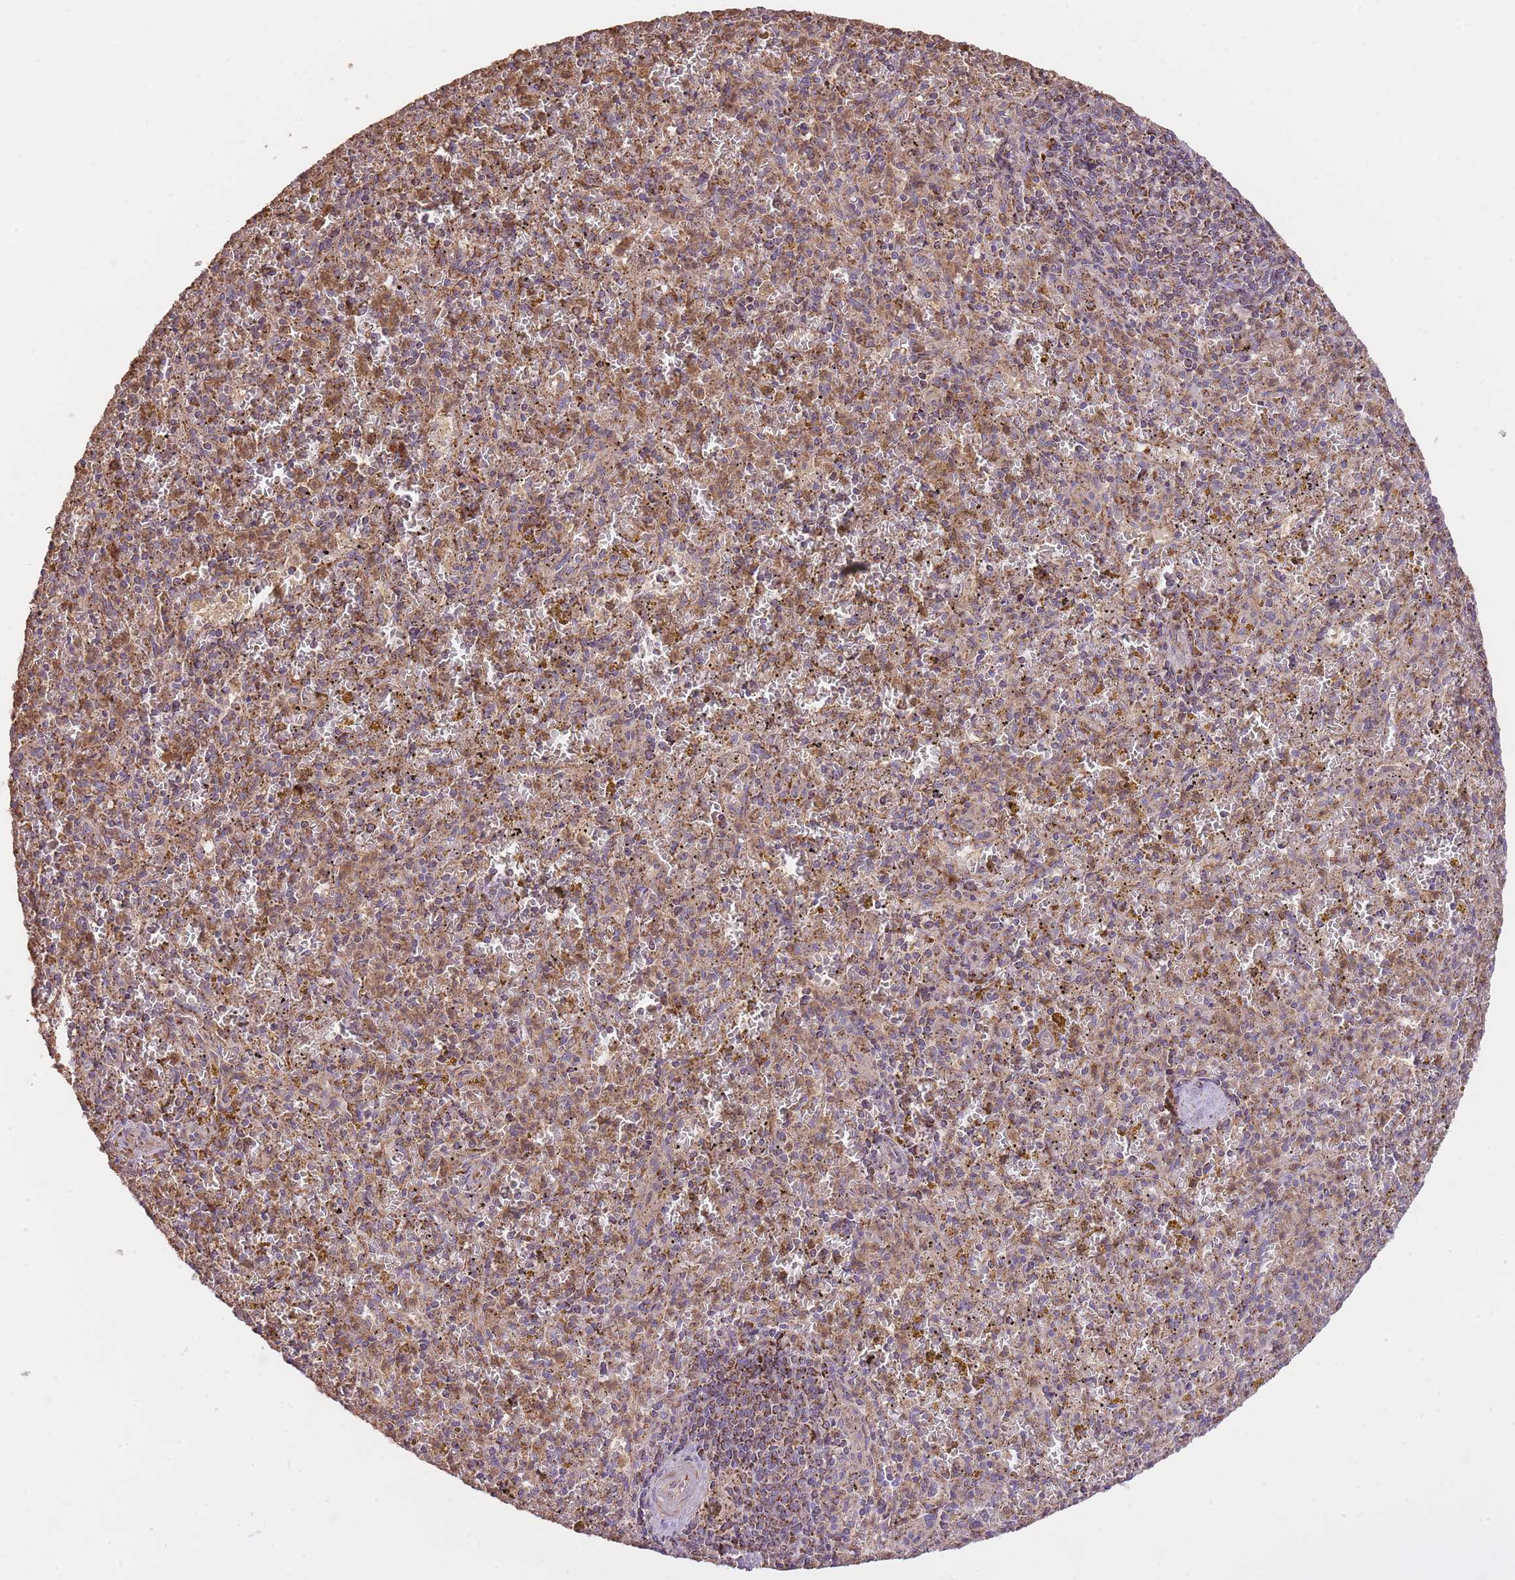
{"staining": {"intensity": "moderate", "quantity": "<25%", "location": "cytoplasmic/membranous"}, "tissue": "spleen", "cell_type": "Cells in red pulp", "image_type": "normal", "snomed": [{"axis": "morphology", "description": "Normal tissue, NOS"}, {"axis": "topography", "description": "Spleen"}], "caption": "Immunohistochemistry staining of normal spleen, which reveals low levels of moderate cytoplasmic/membranous expression in approximately <25% of cells in red pulp indicating moderate cytoplasmic/membranous protein positivity. The staining was performed using DAB (brown) for protein detection and nuclei were counterstained in hematoxylin (blue).", "gene": "PREP", "patient": {"sex": "male", "age": 57}}